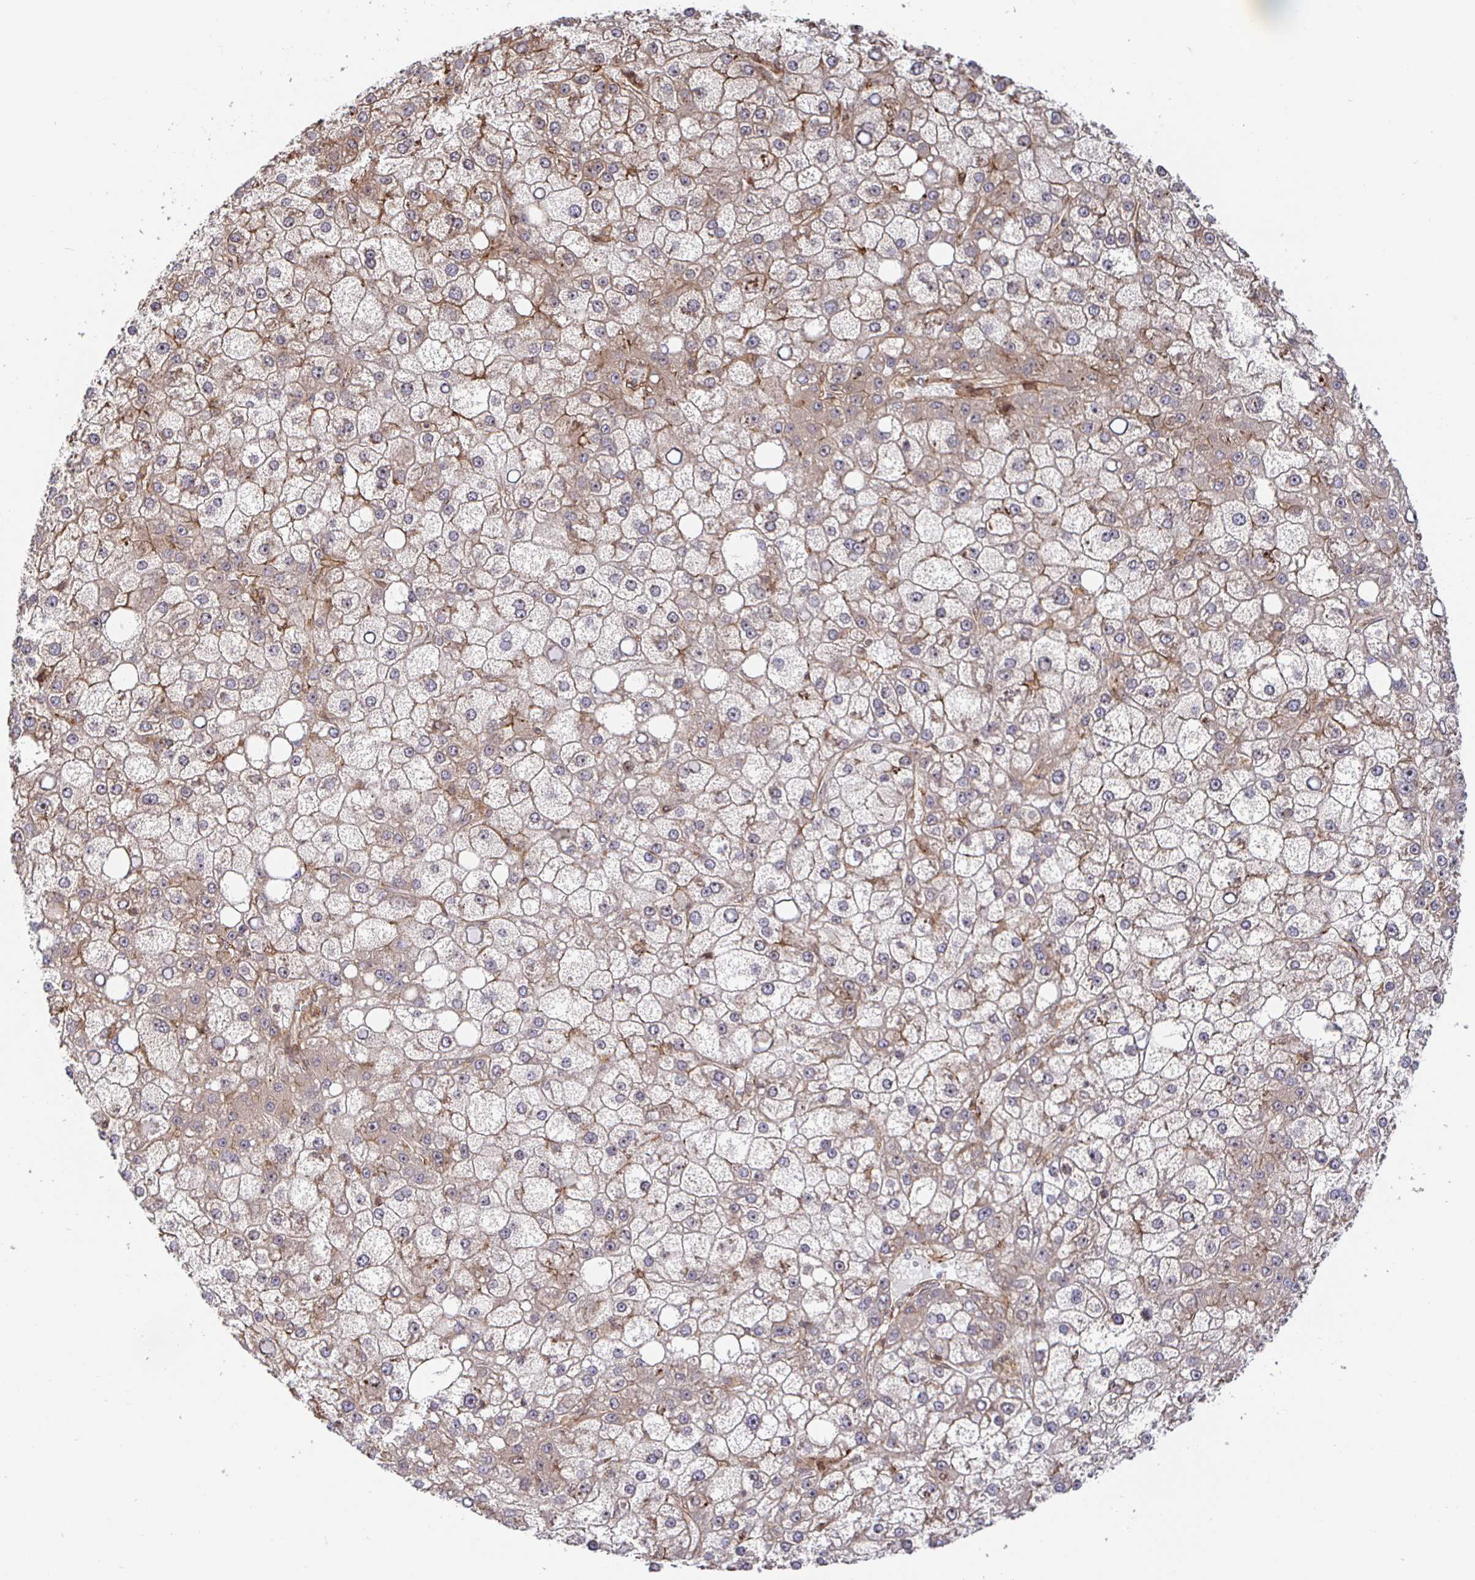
{"staining": {"intensity": "weak", "quantity": "25%-75%", "location": "cytoplasmic/membranous"}, "tissue": "liver cancer", "cell_type": "Tumor cells", "image_type": "cancer", "snomed": [{"axis": "morphology", "description": "Carcinoma, Hepatocellular, NOS"}, {"axis": "topography", "description": "Liver"}], "caption": "Immunohistochemical staining of human liver cancer (hepatocellular carcinoma) displays weak cytoplasmic/membranous protein expression in about 25%-75% of tumor cells. Immunohistochemistry (ihc) stains the protein in brown and the nuclei are stained blue.", "gene": "STRAP", "patient": {"sex": "male", "age": 67}}